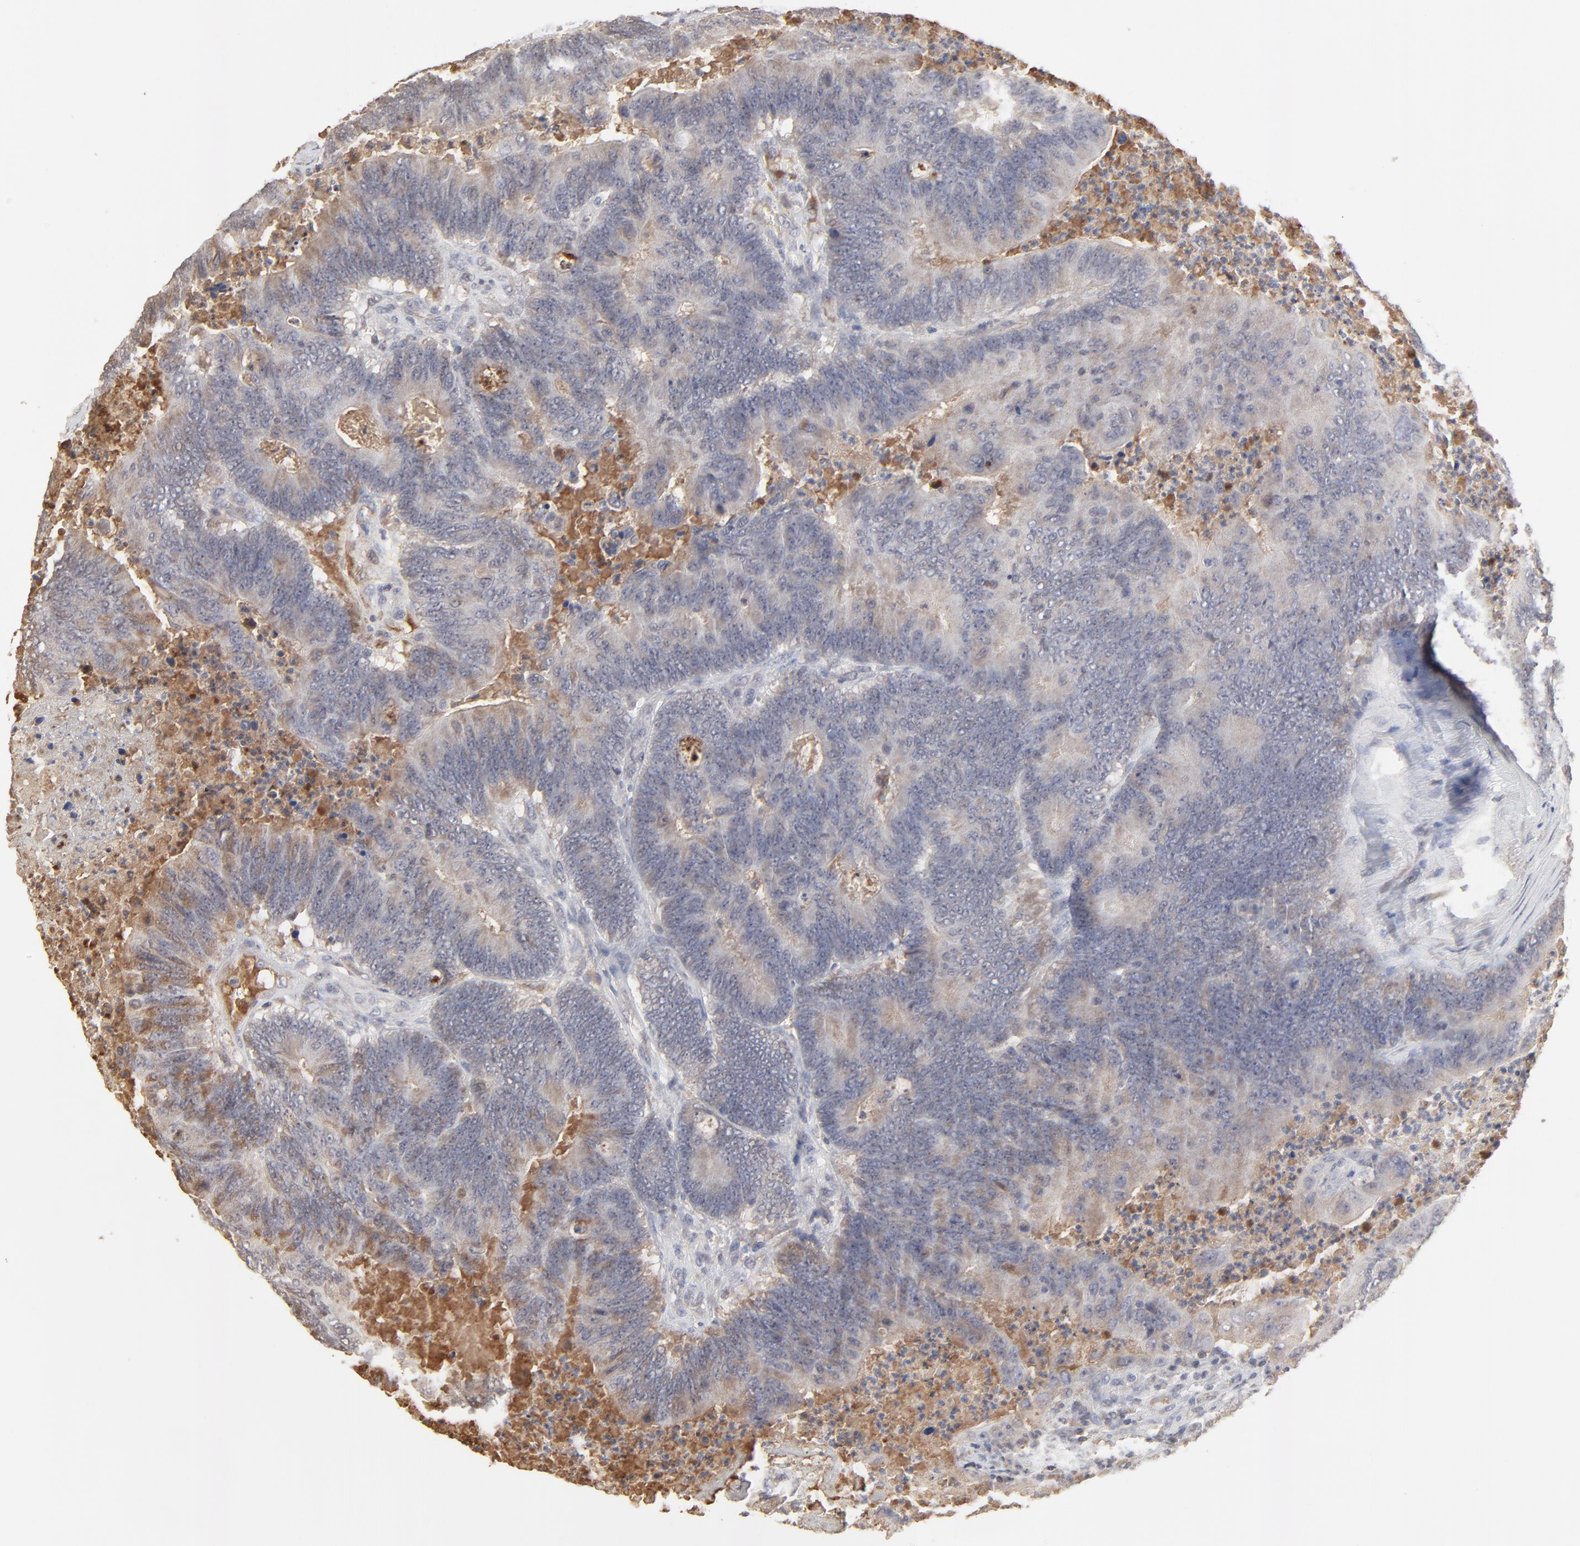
{"staining": {"intensity": "weak", "quantity": ">75%", "location": "cytoplasmic/membranous"}, "tissue": "colorectal cancer", "cell_type": "Tumor cells", "image_type": "cancer", "snomed": [{"axis": "morphology", "description": "Adenocarcinoma, NOS"}, {"axis": "topography", "description": "Colon"}], "caption": "Protein staining of adenocarcinoma (colorectal) tissue exhibits weak cytoplasmic/membranous expression in approximately >75% of tumor cells.", "gene": "VPREB3", "patient": {"sex": "male", "age": 65}}